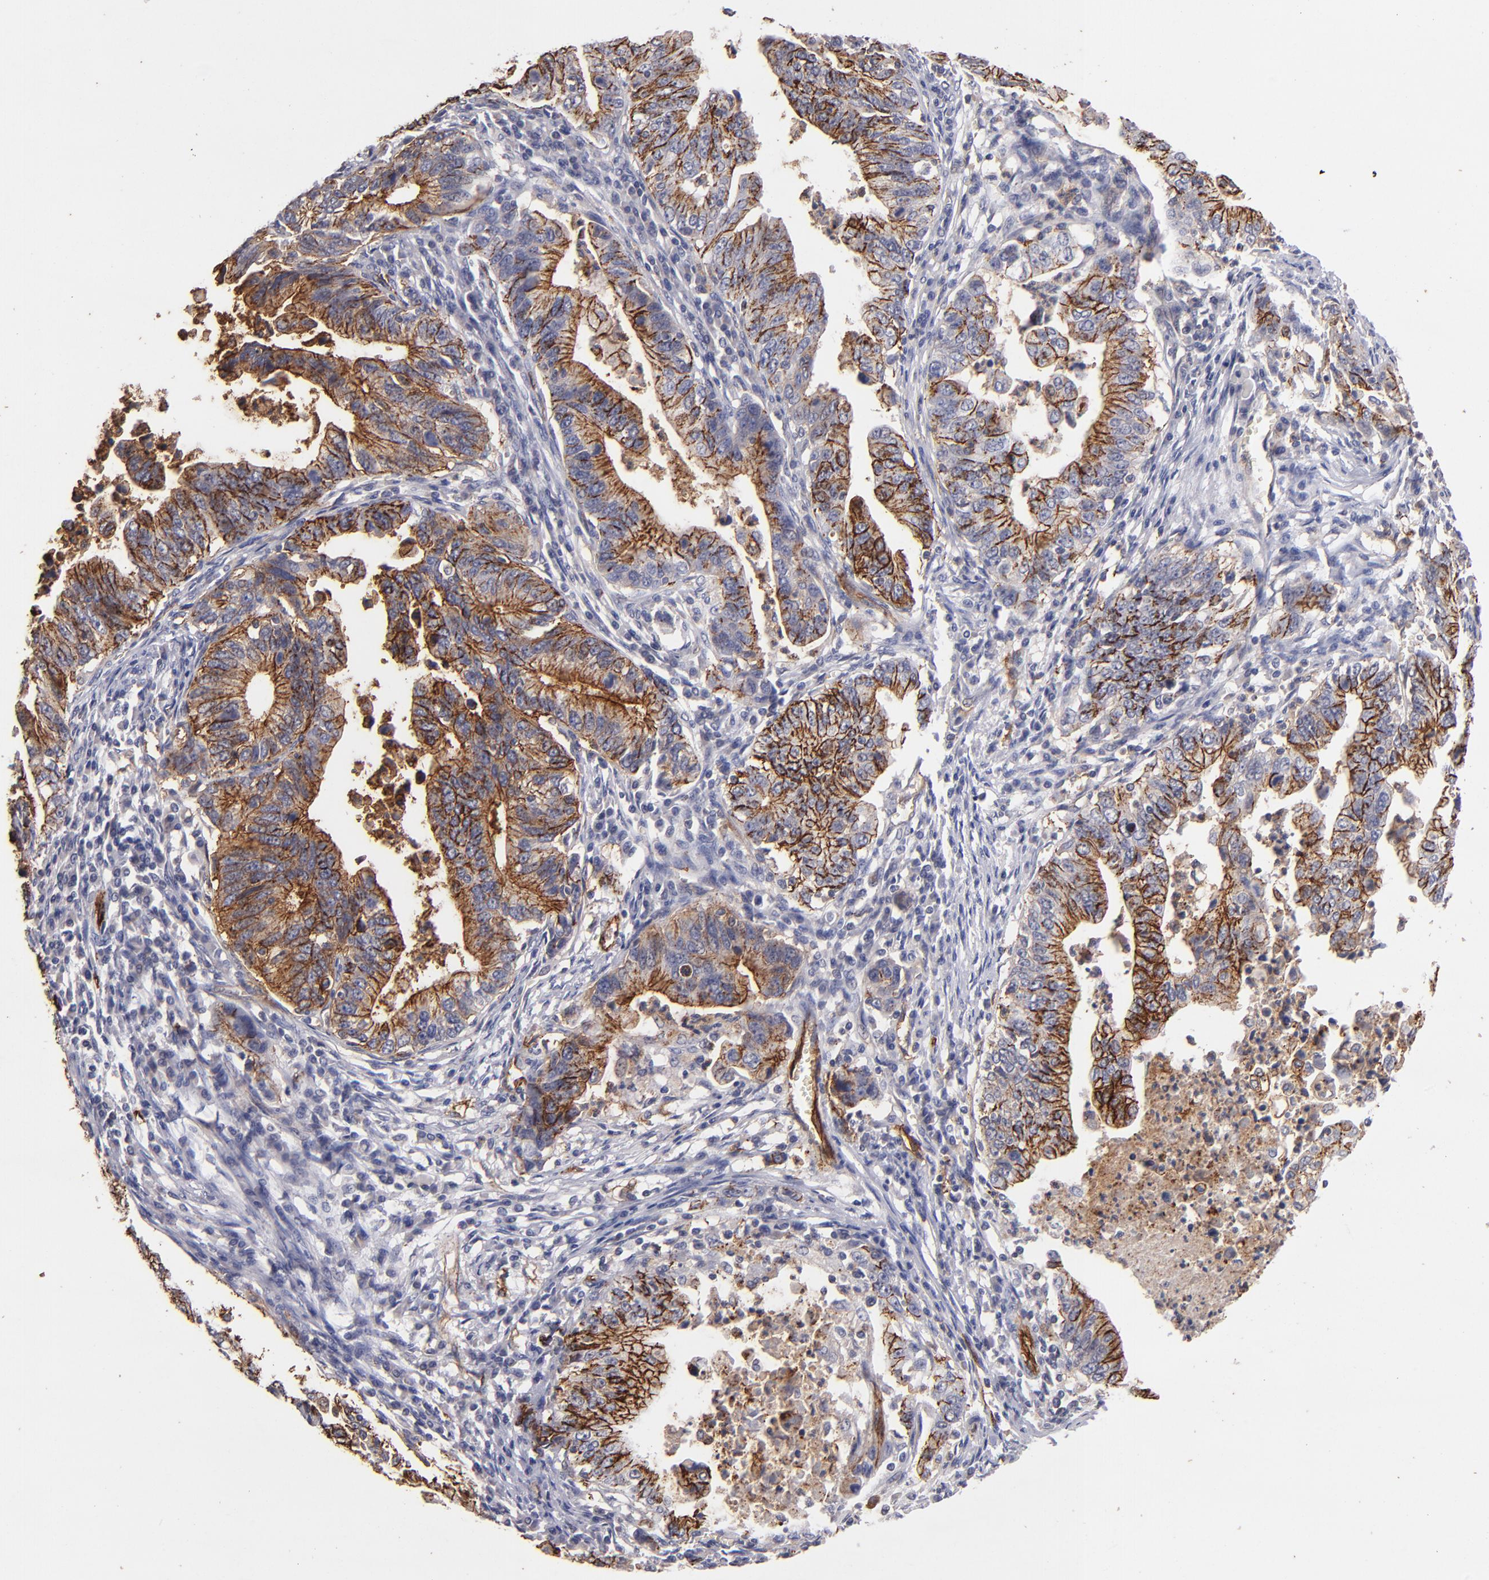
{"staining": {"intensity": "strong", "quantity": ">75%", "location": "cytoplasmic/membranous"}, "tissue": "stomach cancer", "cell_type": "Tumor cells", "image_type": "cancer", "snomed": [{"axis": "morphology", "description": "Adenocarcinoma, NOS"}, {"axis": "topography", "description": "Stomach, upper"}], "caption": "IHC (DAB) staining of human stomach cancer (adenocarcinoma) shows strong cytoplasmic/membranous protein staining in approximately >75% of tumor cells.", "gene": "CLDN5", "patient": {"sex": "female", "age": 50}}